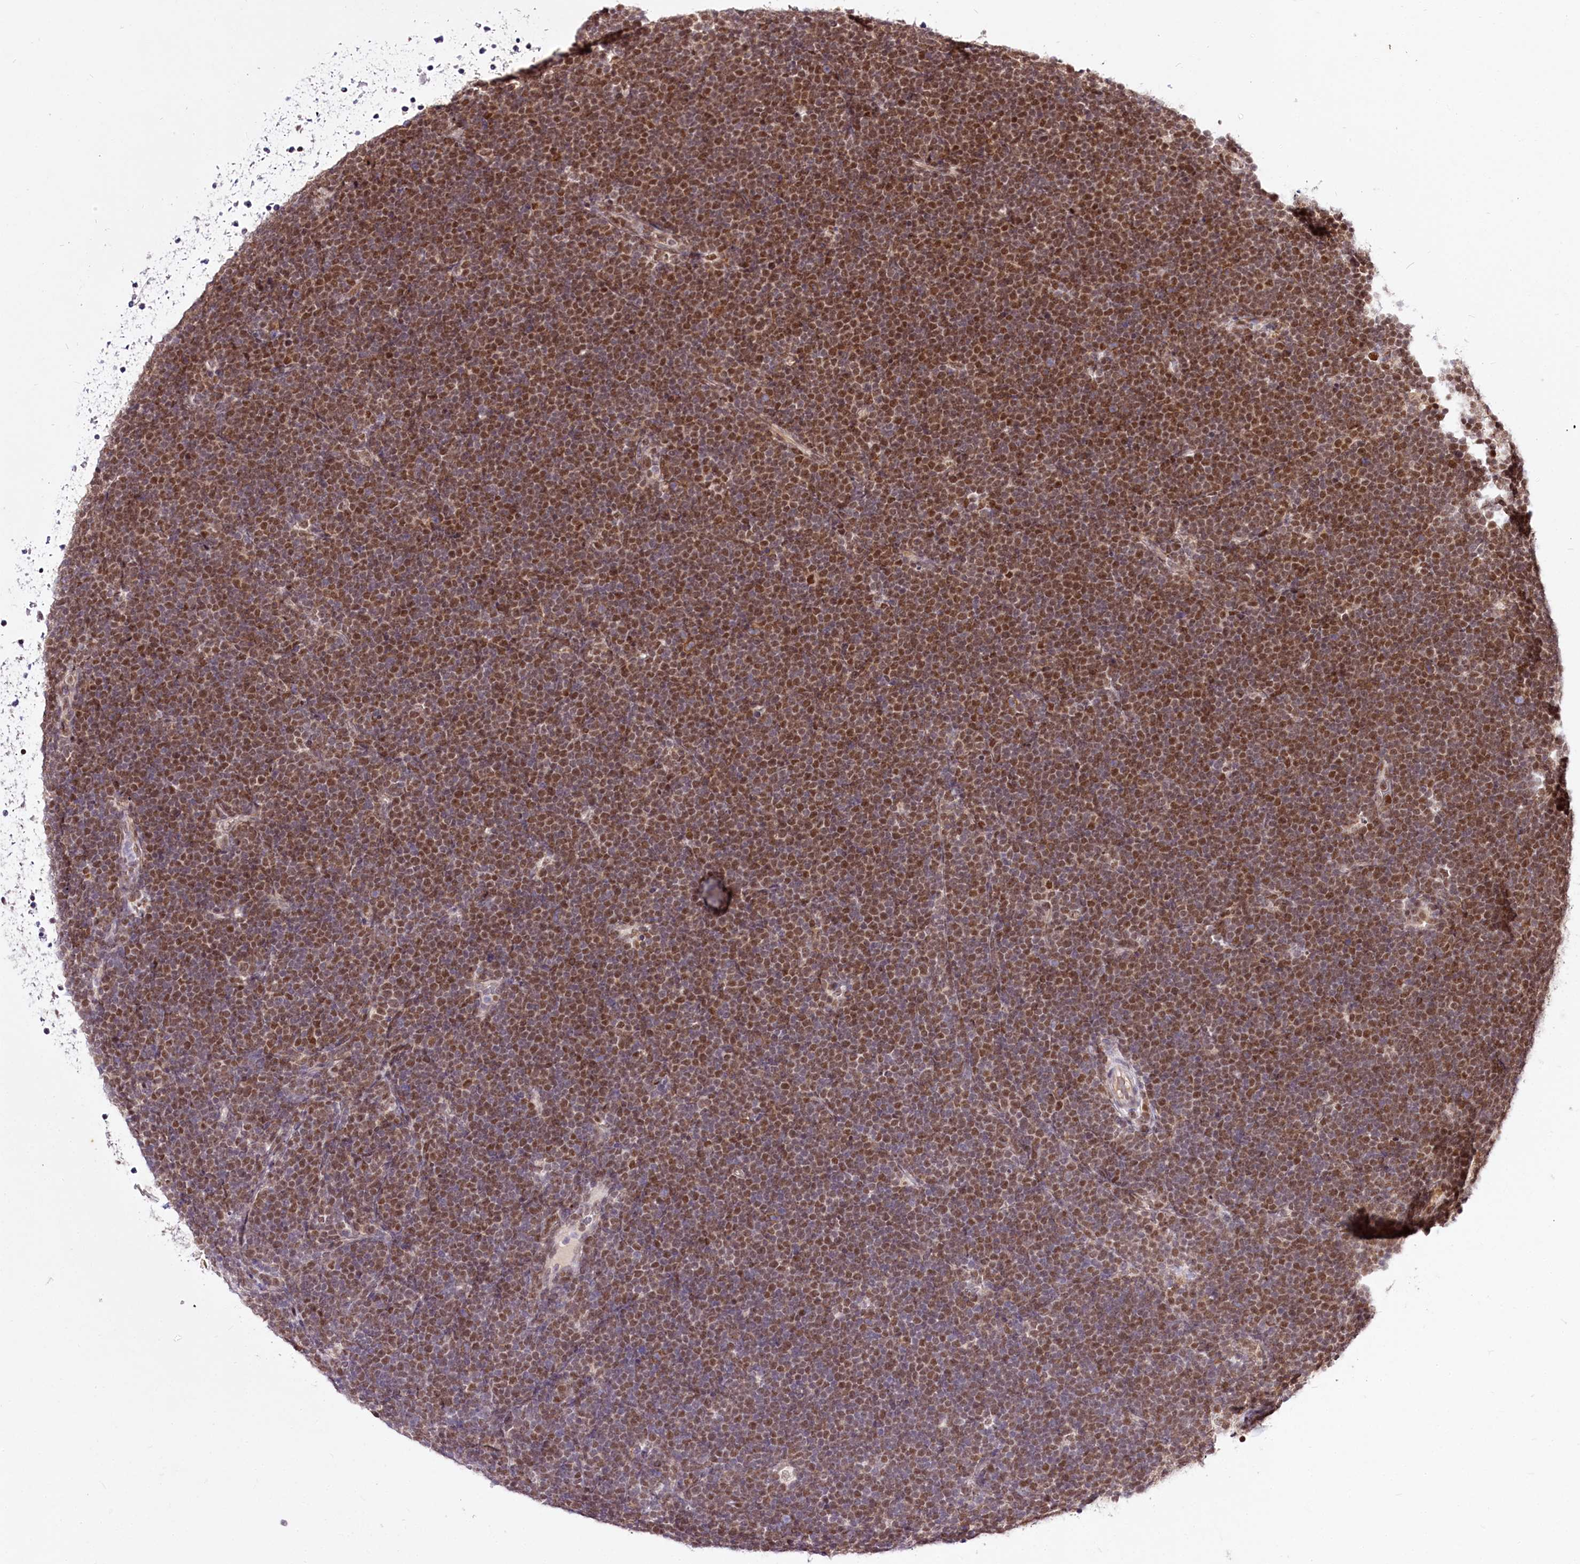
{"staining": {"intensity": "moderate", "quantity": ">75%", "location": "nuclear"}, "tissue": "lymphoma", "cell_type": "Tumor cells", "image_type": "cancer", "snomed": [{"axis": "morphology", "description": "Malignant lymphoma, non-Hodgkin's type, High grade"}, {"axis": "topography", "description": "Lymph node"}], "caption": "Protein analysis of lymphoma tissue displays moderate nuclear positivity in approximately >75% of tumor cells. Using DAB (brown) and hematoxylin (blue) stains, captured at high magnification using brightfield microscopy.", "gene": "POLA2", "patient": {"sex": "male", "age": 13}}